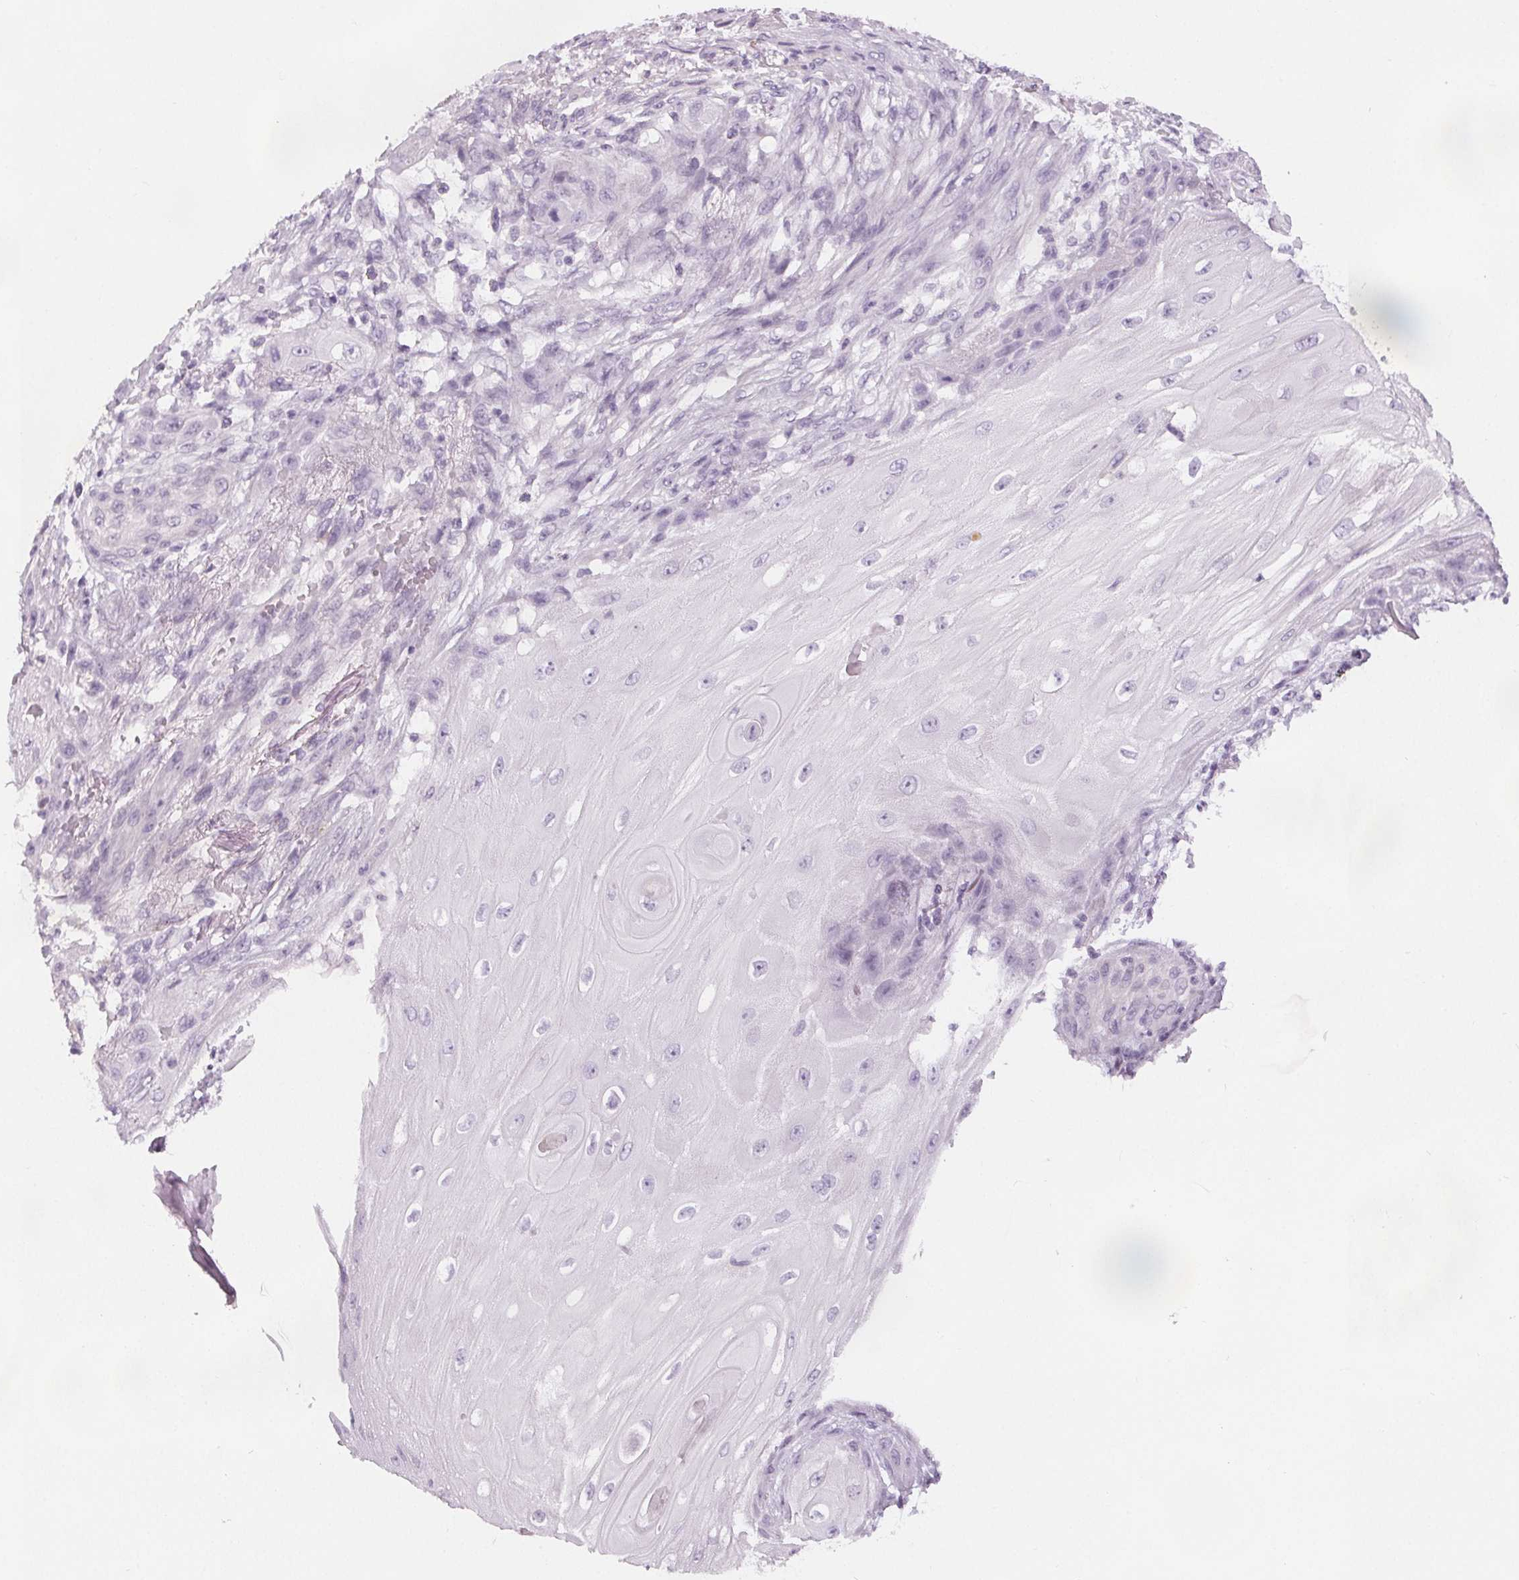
{"staining": {"intensity": "negative", "quantity": "none", "location": "none"}, "tissue": "skin cancer", "cell_type": "Tumor cells", "image_type": "cancer", "snomed": [{"axis": "morphology", "description": "Squamous cell carcinoma, NOS"}, {"axis": "topography", "description": "Skin"}], "caption": "This is a micrograph of immunohistochemistry staining of skin squamous cell carcinoma, which shows no positivity in tumor cells.", "gene": "SLC5A12", "patient": {"sex": "male", "age": 62}}